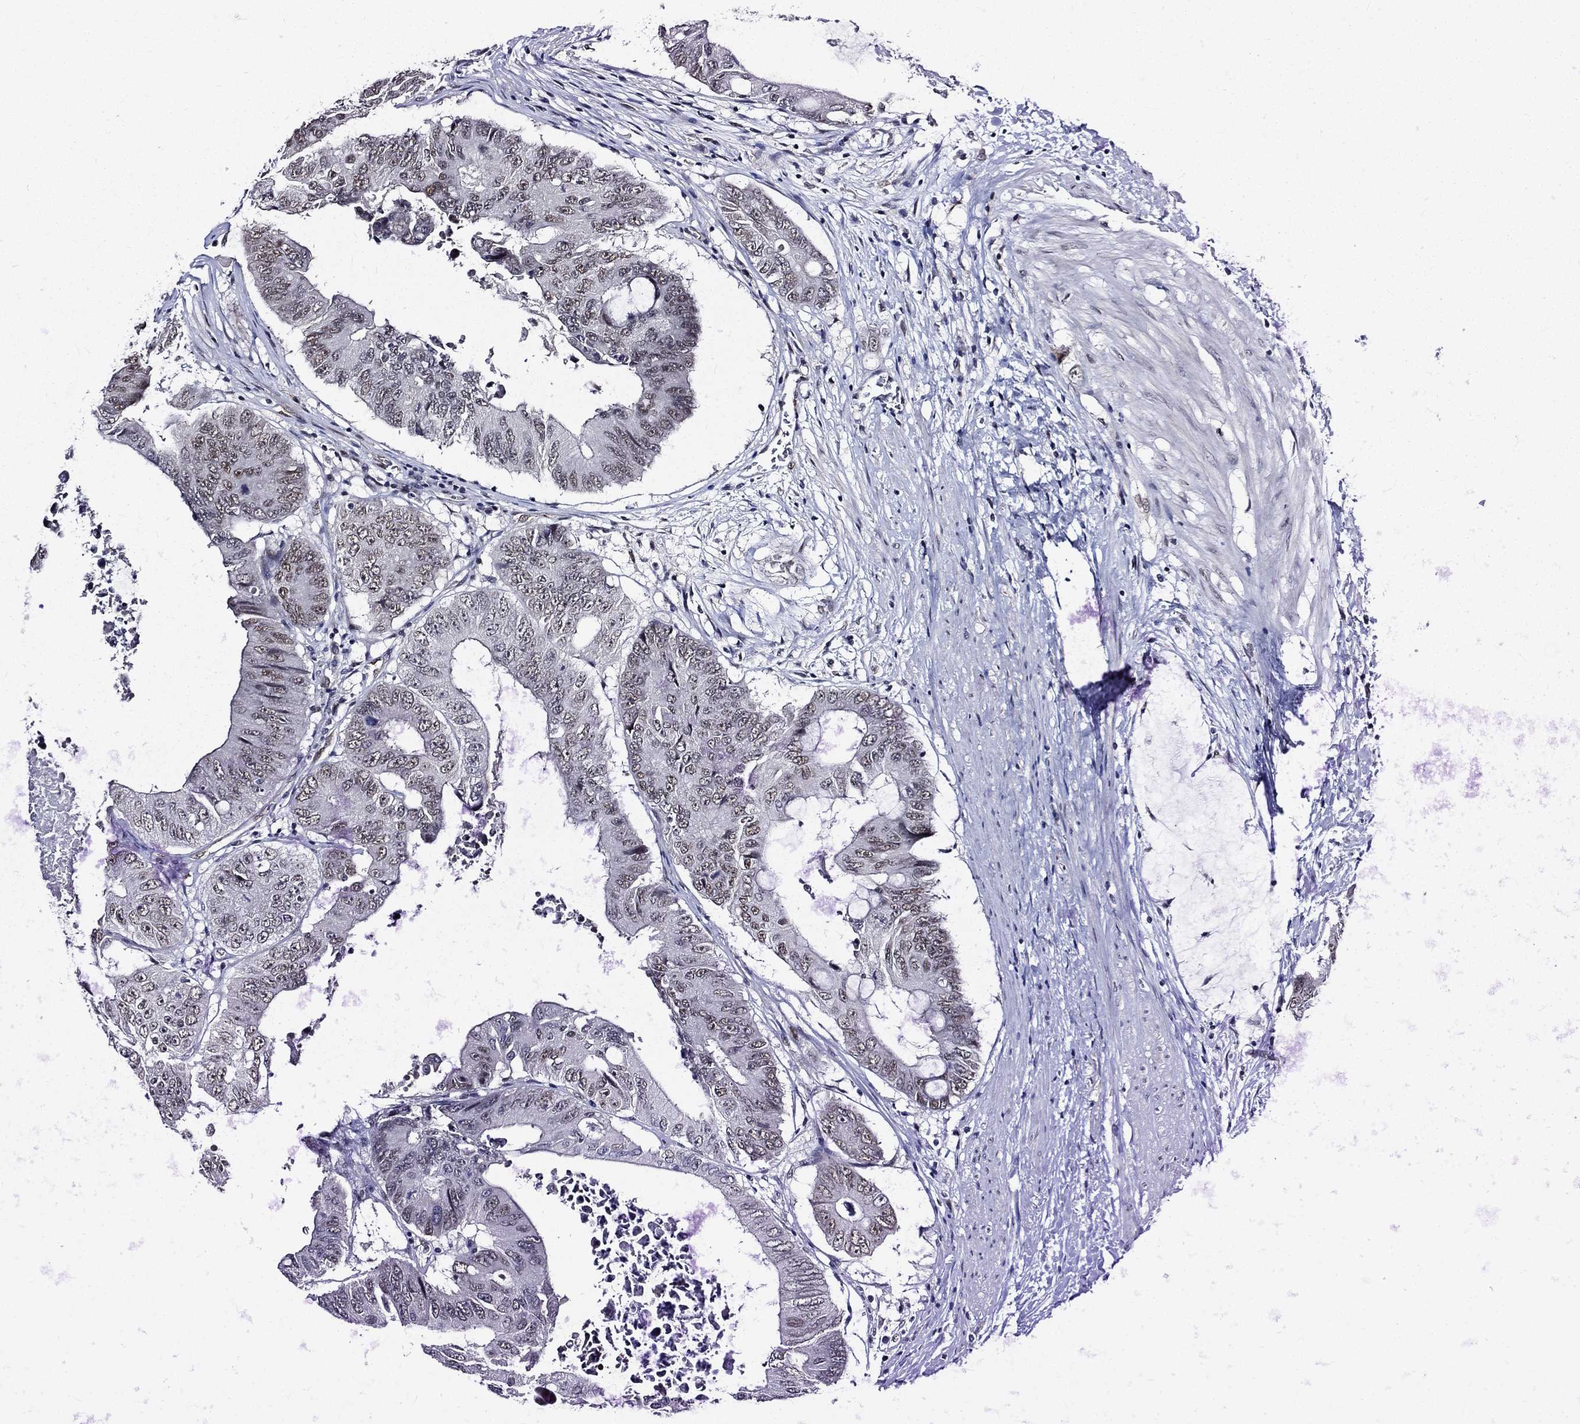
{"staining": {"intensity": "weak", "quantity": "<25%", "location": "nuclear"}, "tissue": "colorectal cancer", "cell_type": "Tumor cells", "image_type": "cancer", "snomed": [{"axis": "morphology", "description": "Adenocarcinoma, NOS"}, {"axis": "topography", "description": "Rectum"}], "caption": "The image reveals no staining of tumor cells in colorectal adenocarcinoma.", "gene": "ZBED1", "patient": {"sex": "male", "age": 59}}